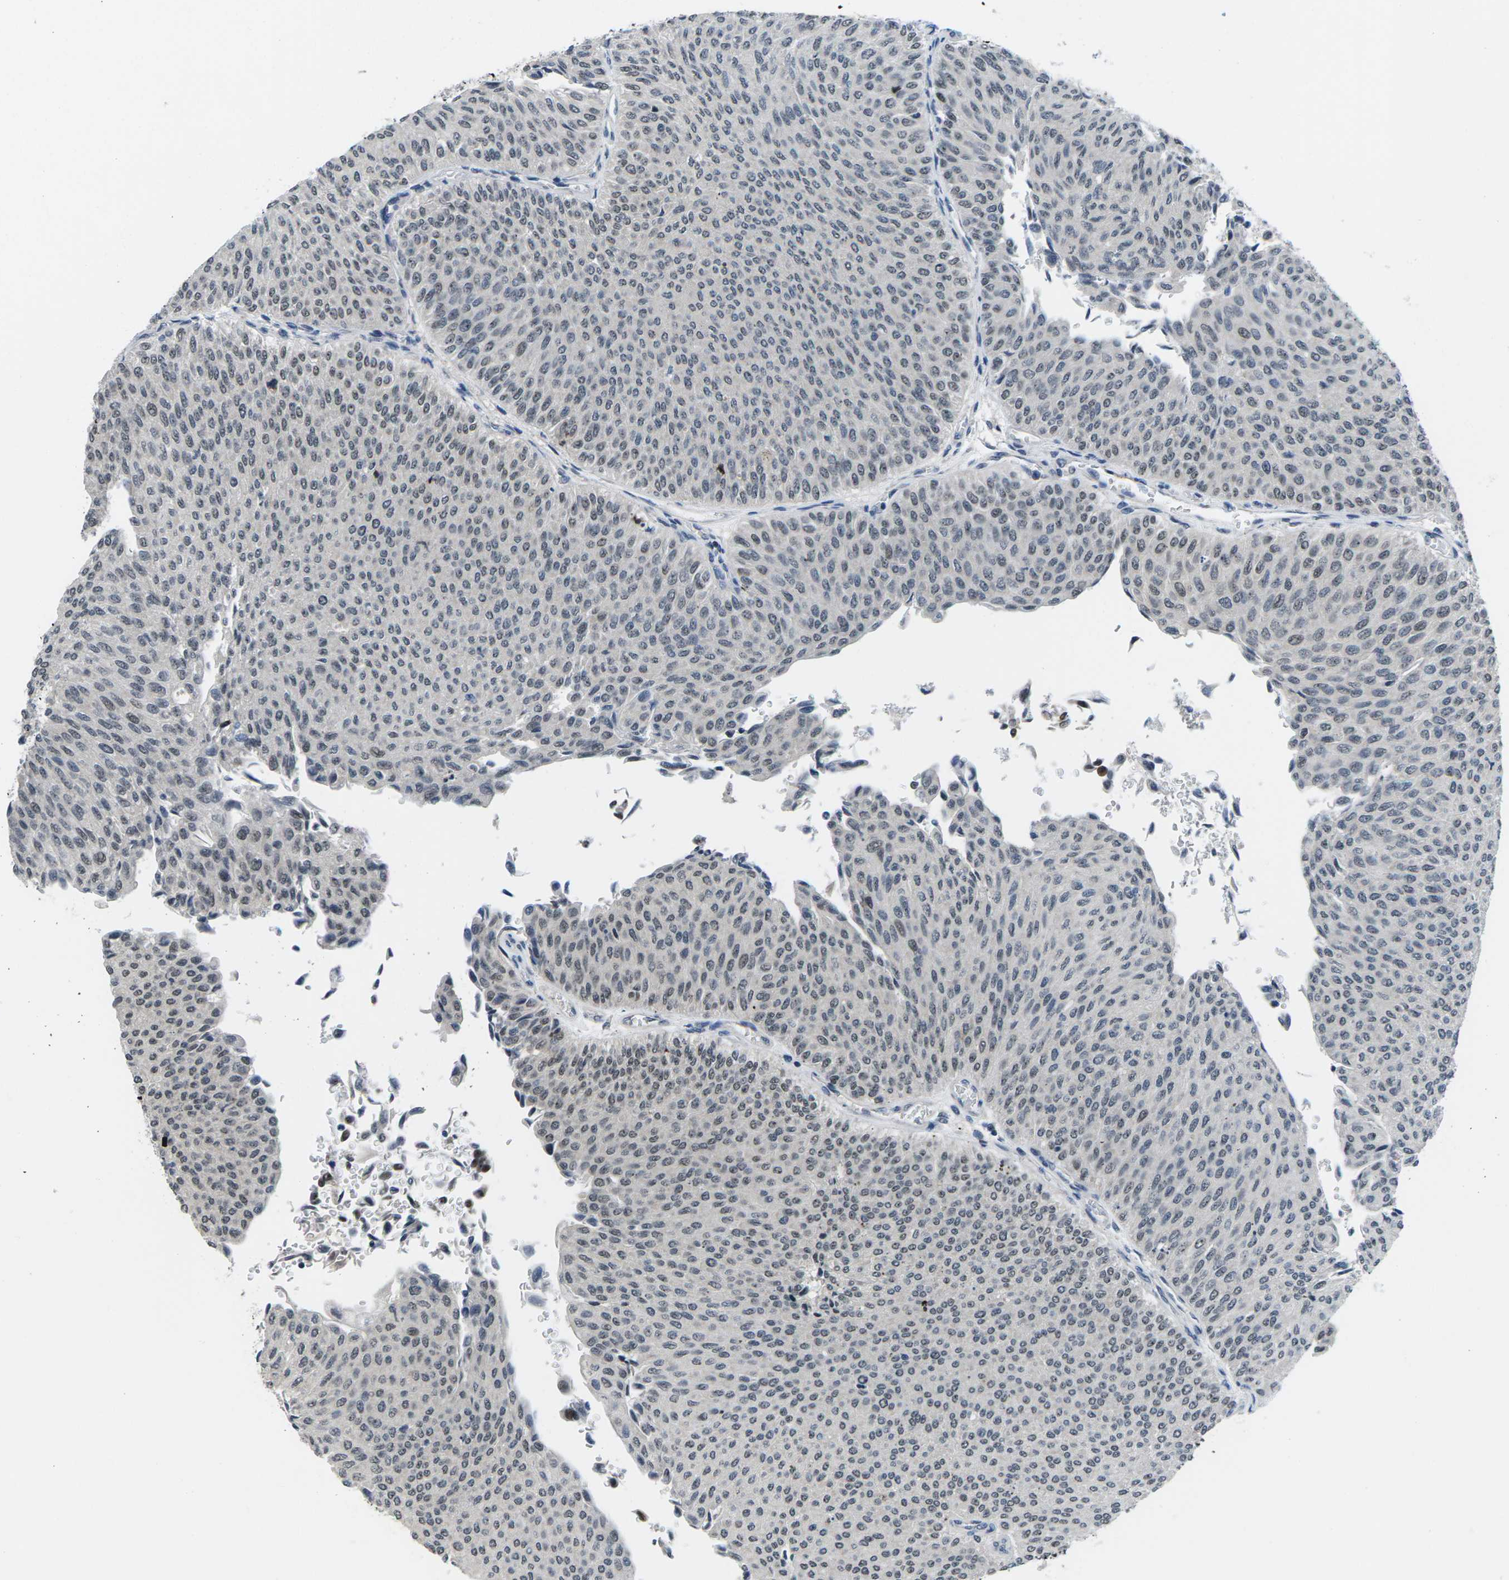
{"staining": {"intensity": "weak", "quantity": "<25%", "location": "nuclear"}, "tissue": "urothelial cancer", "cell_type": "Tumor cells", "image_type": "cancer", "snomed": [{"axis": "morphology", "description": "Urothelial carcinoma, Low grade"}, {"axis": "topography", "description": "Urinary bladder"}], "caption": "Human urothelial carcinoma (low-grade) stained for a protein using immunohistochemistry shows no staining in tumor cells.", "gene": "NSRP1", "patient": {"sex": "male", "age": 78}}